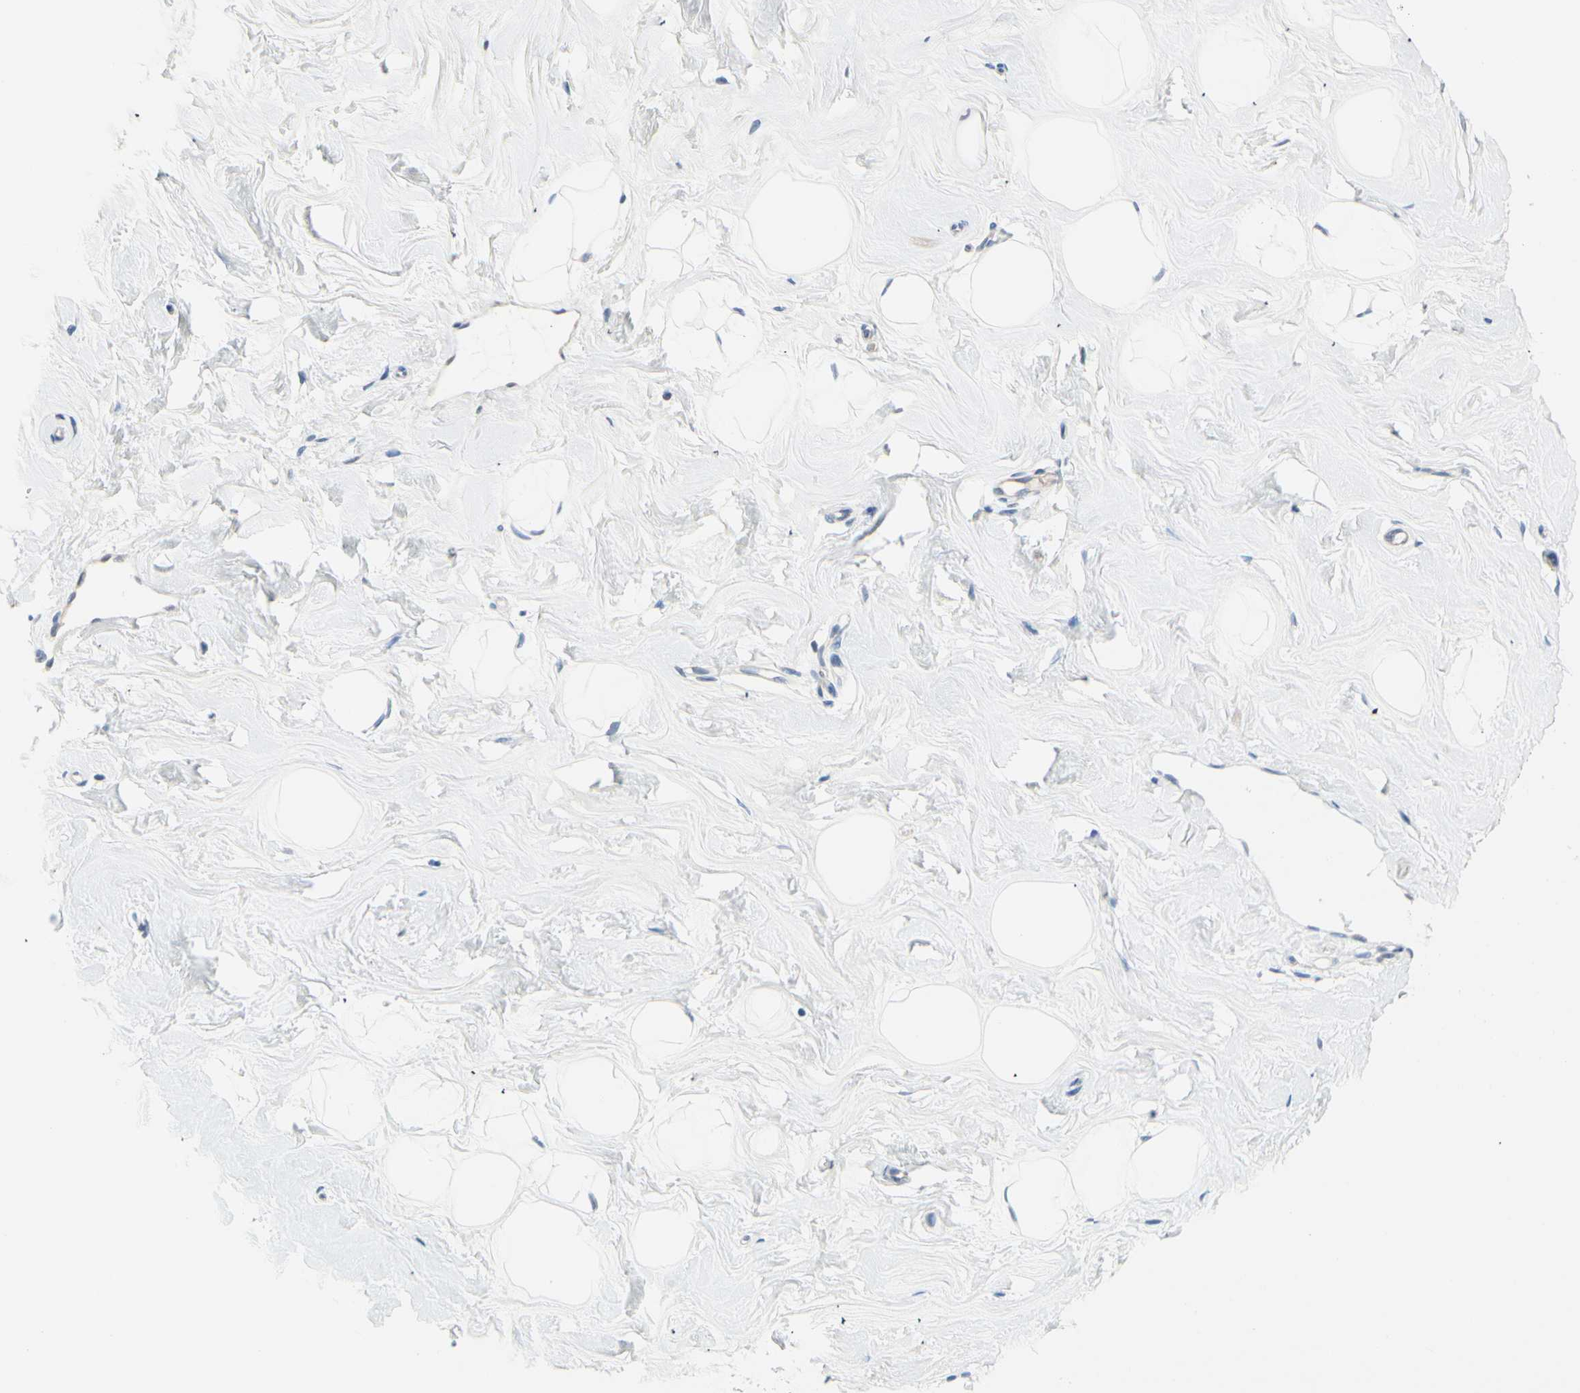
{"staining": {"intensity": "negative", "quantity": "none", "location": "none"}, "tissue": "breast", "cell_type": "Adipocytes", "image_type": "normal", "snomed": [{"axis": "morphology", "description": "Normal tissue, NOS"}, {"axis": "topography", "description": "Breast"}], "caption": "Human breast stained for a protein using IHC reveals no expression in adipocytes.", "gene": "ZNF132", "patient": {"sex": "female", "age": 23}}